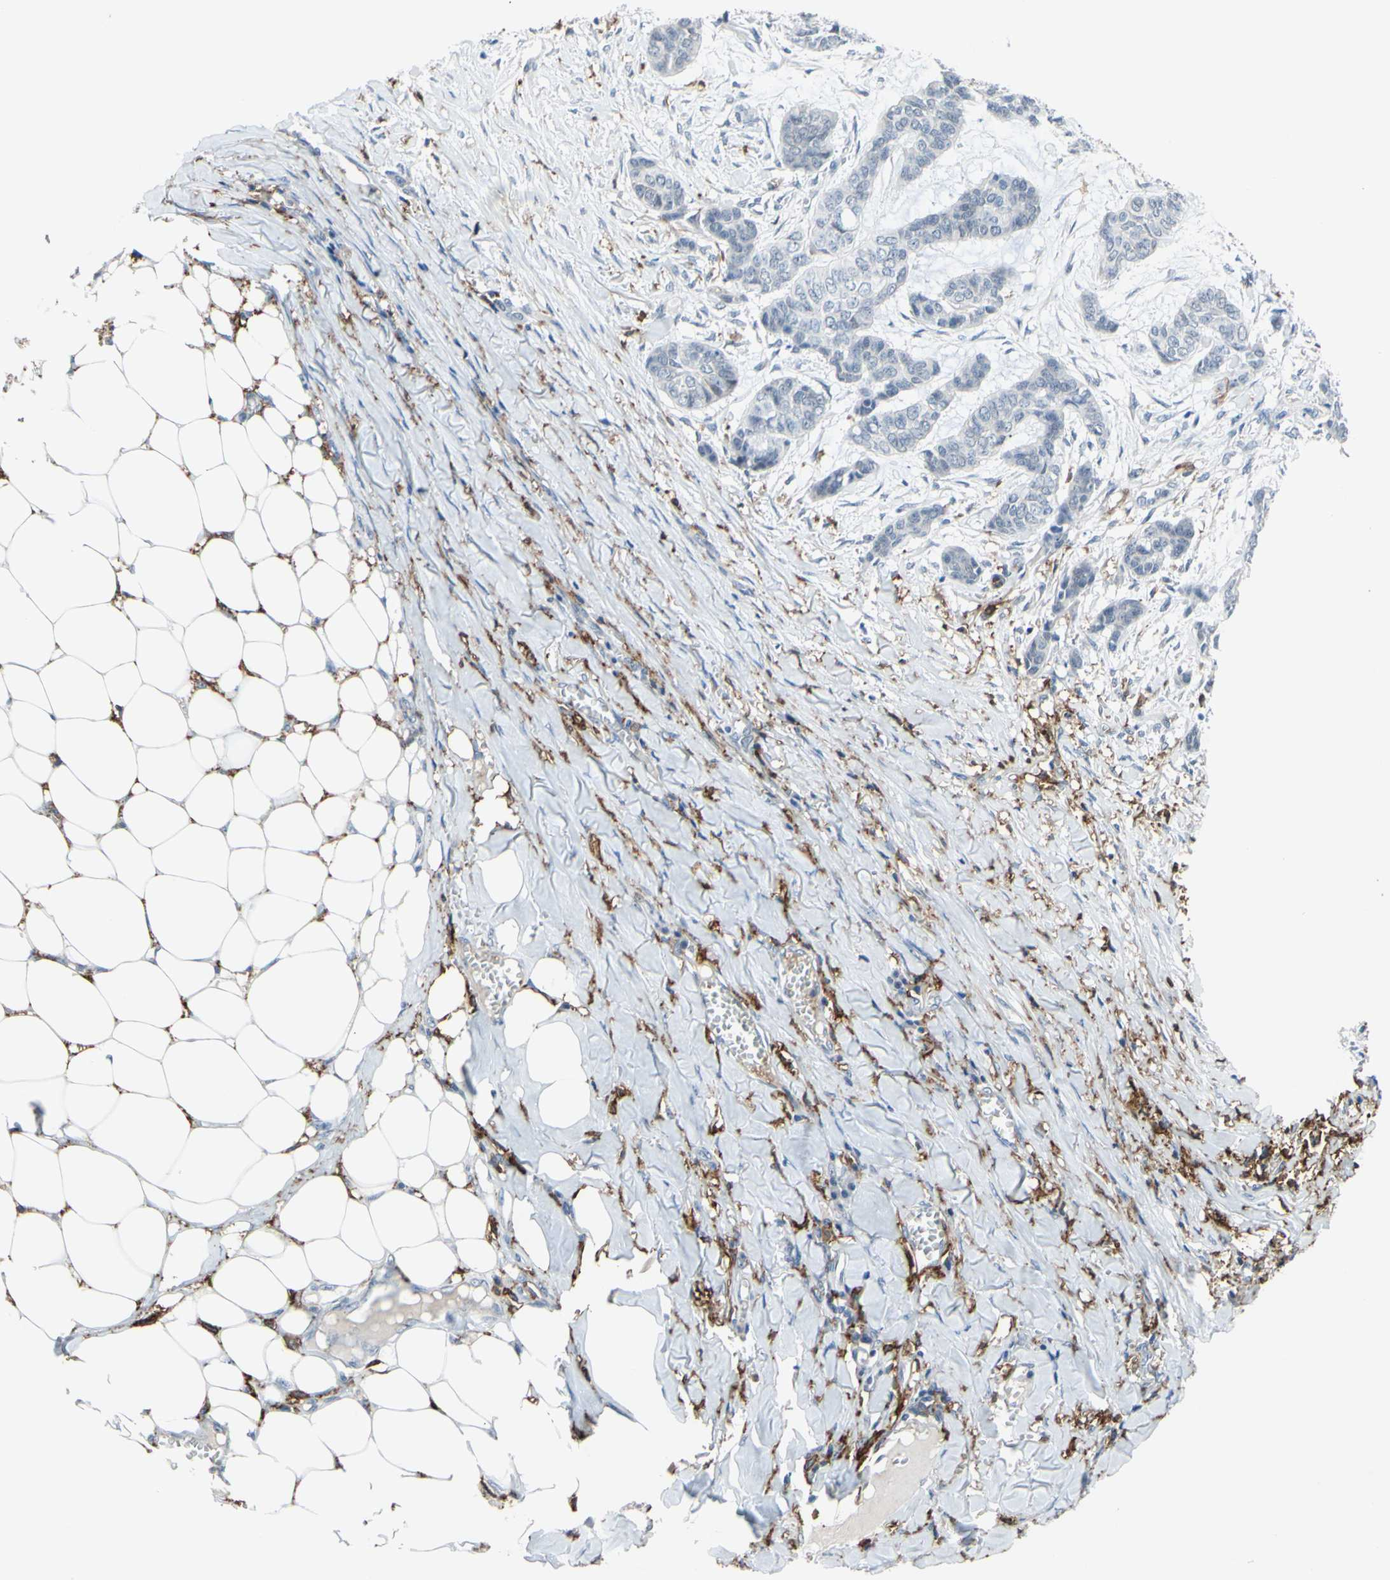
{"staining": {"intensity": "negative", "quantity": "none", "location": "none"}, "tissue": "skin cancer", "cell_type": "Tumor cells", "image_type": "cancer", "snomed": [{"axis": "morphology", "description": "Basal cell carcinoma"}, {"axis": "topography", "description": "Skin"}], "caption": "Skin cancer (basal cell carcinoma) stained for a protein using immunohistochemistry shows no expression tumor cells.", "gene": "FCGR2A", "patient": {"sex": "female", "age": 64}}